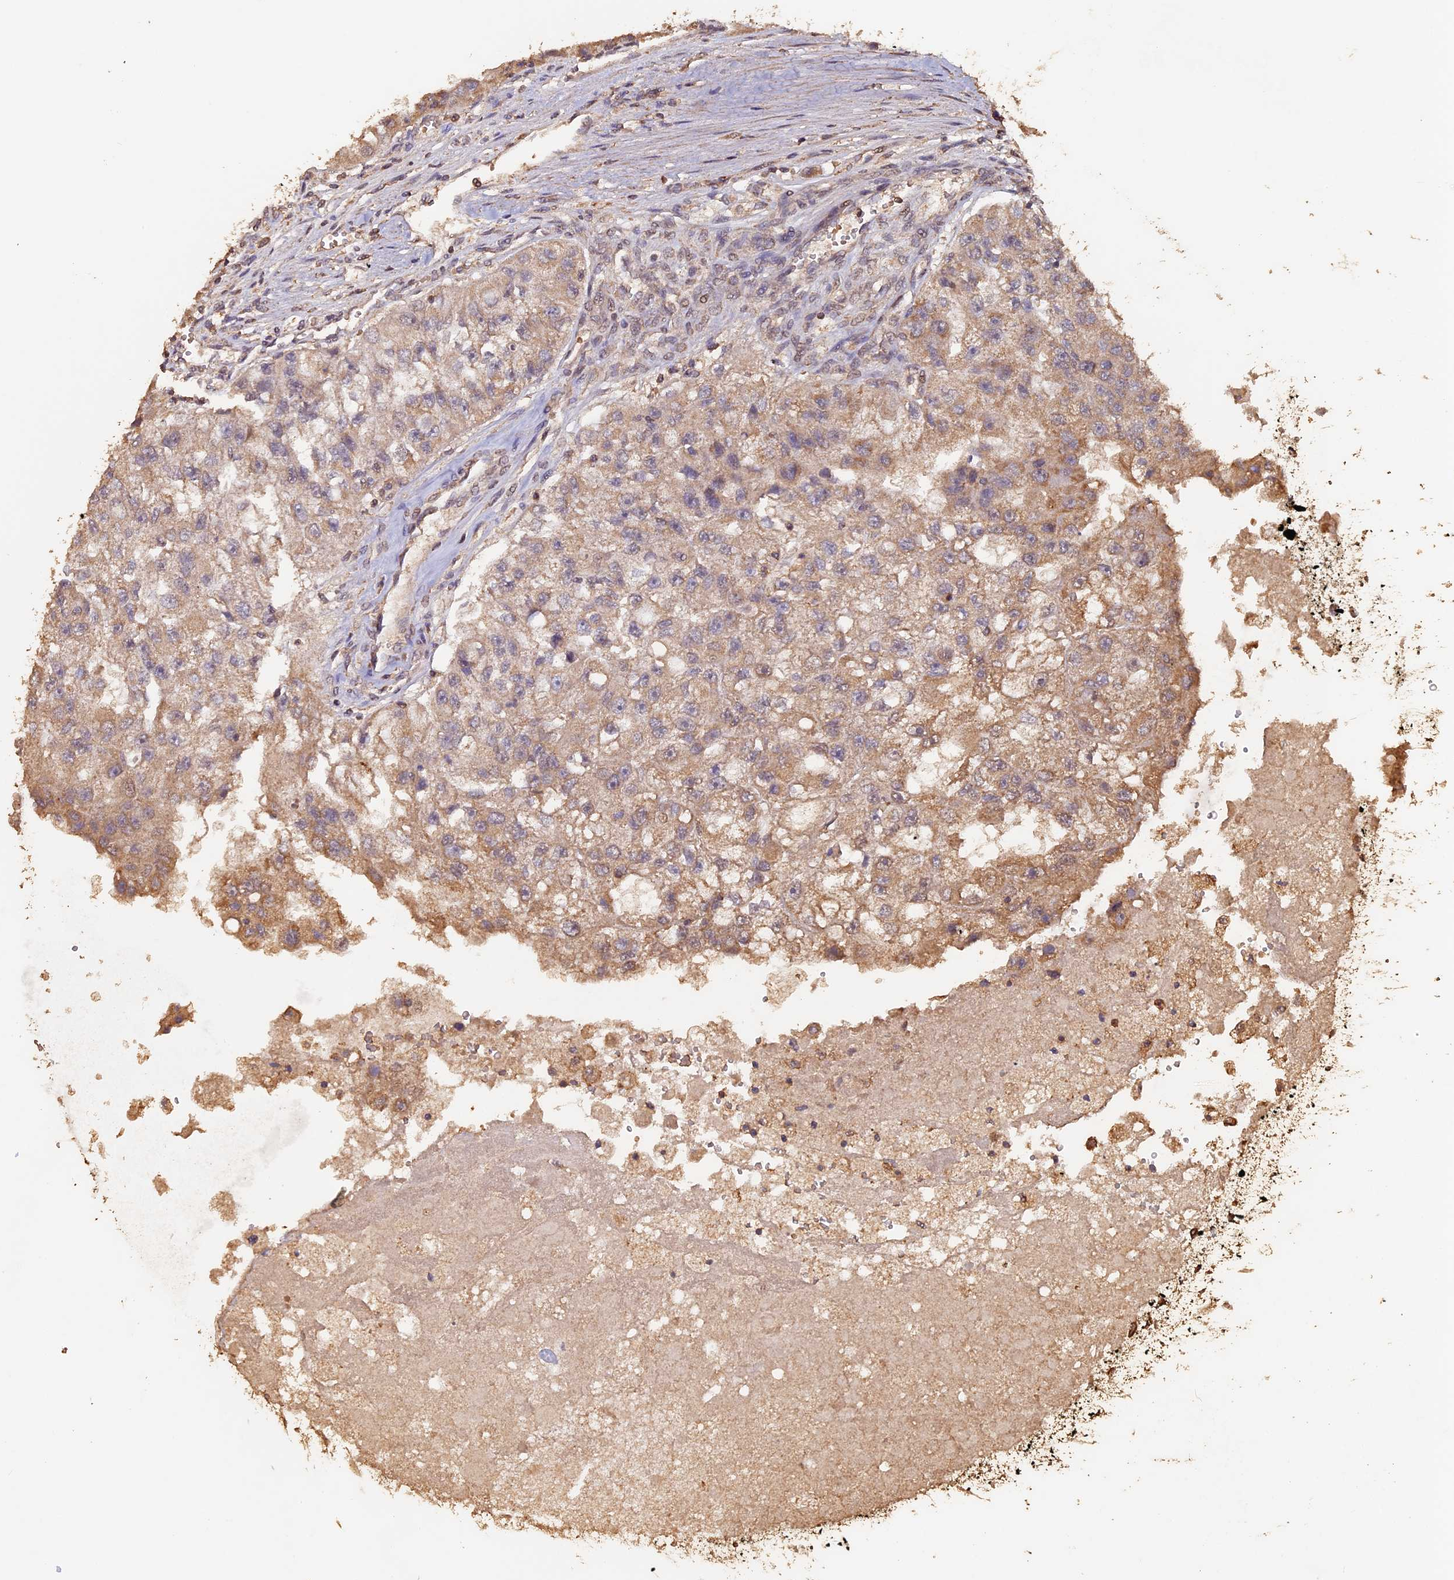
{"staining": {"intensity": "moderate", "quantity": ">75%", "location": "cytoplasmic/membranous"}, "tissue": "renal cancer", "cell_type": "Tumor cells", "image_type": "cancer", "snomed": [{"axis": "morphology", "description": "Adenocarcinoma, NOS"}, {"axis": "topography", "description": "Kidney"}], "caption": "The photomicrograph shows staining of renal adenocarcinoma, revealing moderate cytoplasmic/membranous protein positivity (brown color) within tumor cells. (IHC, brightfield microscopy, high magnification).", "gene": "HUNK", "patient": {"sex": "male", "age": 63}}